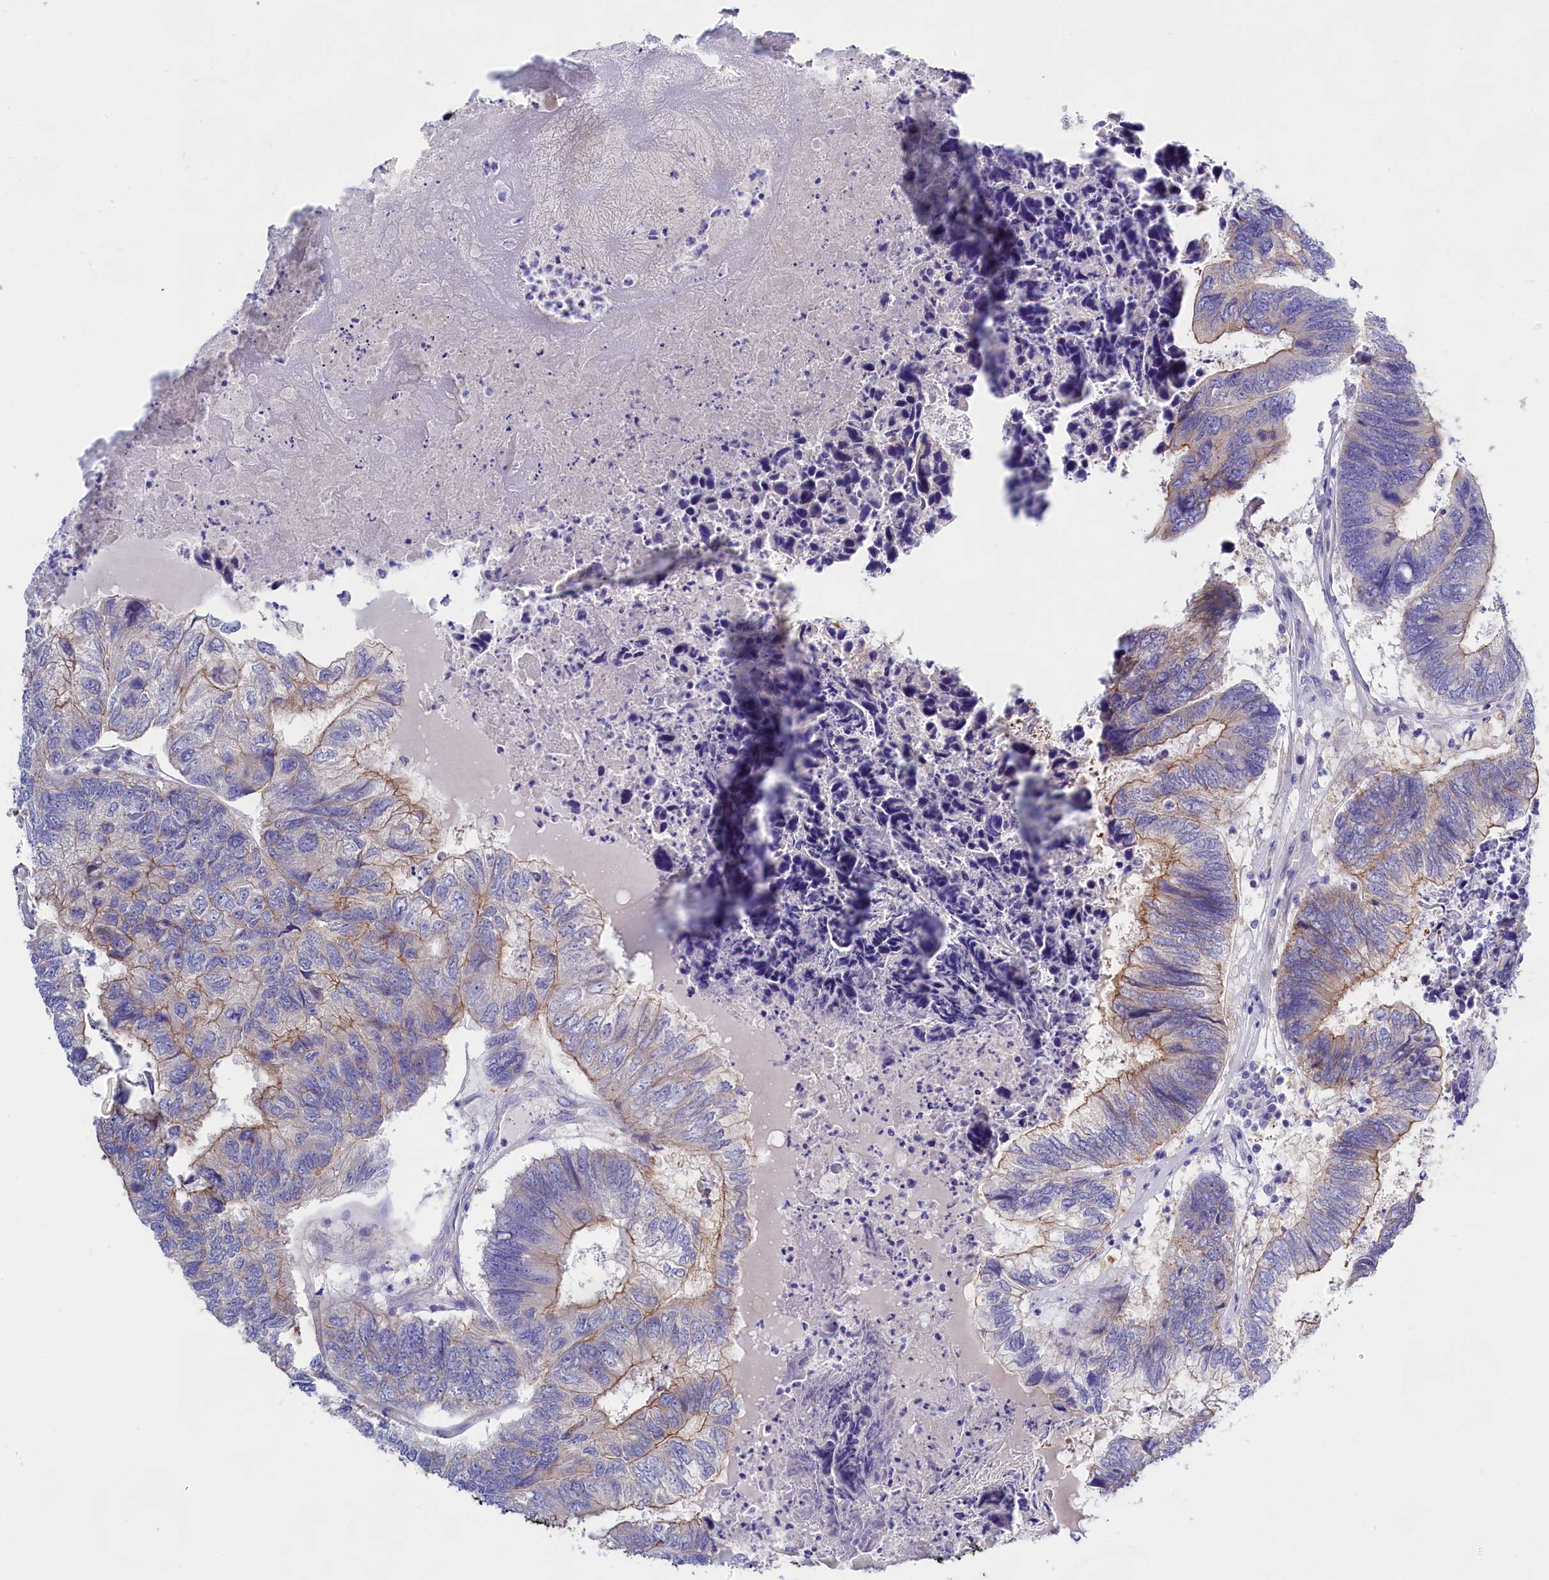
{"staining": {"intensity": "moderate", "quantity": "25%-75%", "location": "cytoplasmic/membranous"}, "tissue": "colorectal cancer", "cell_type": "Tumor cells", "image_type": "cancer", "snomed": [{"axis": "morphology", "description": "Adenocarcinoma, NOS"}, {"axis": "topography", "description": "Colon"}], "caption": "Tumor cells exhibit medium levels of moderate cytoplasmic/membranous positivity in approximately 25%-75% of cells in human colorectal cancer.", "gene": "PPP1R13L", "patient": {"sex": "female", "age": 67}}